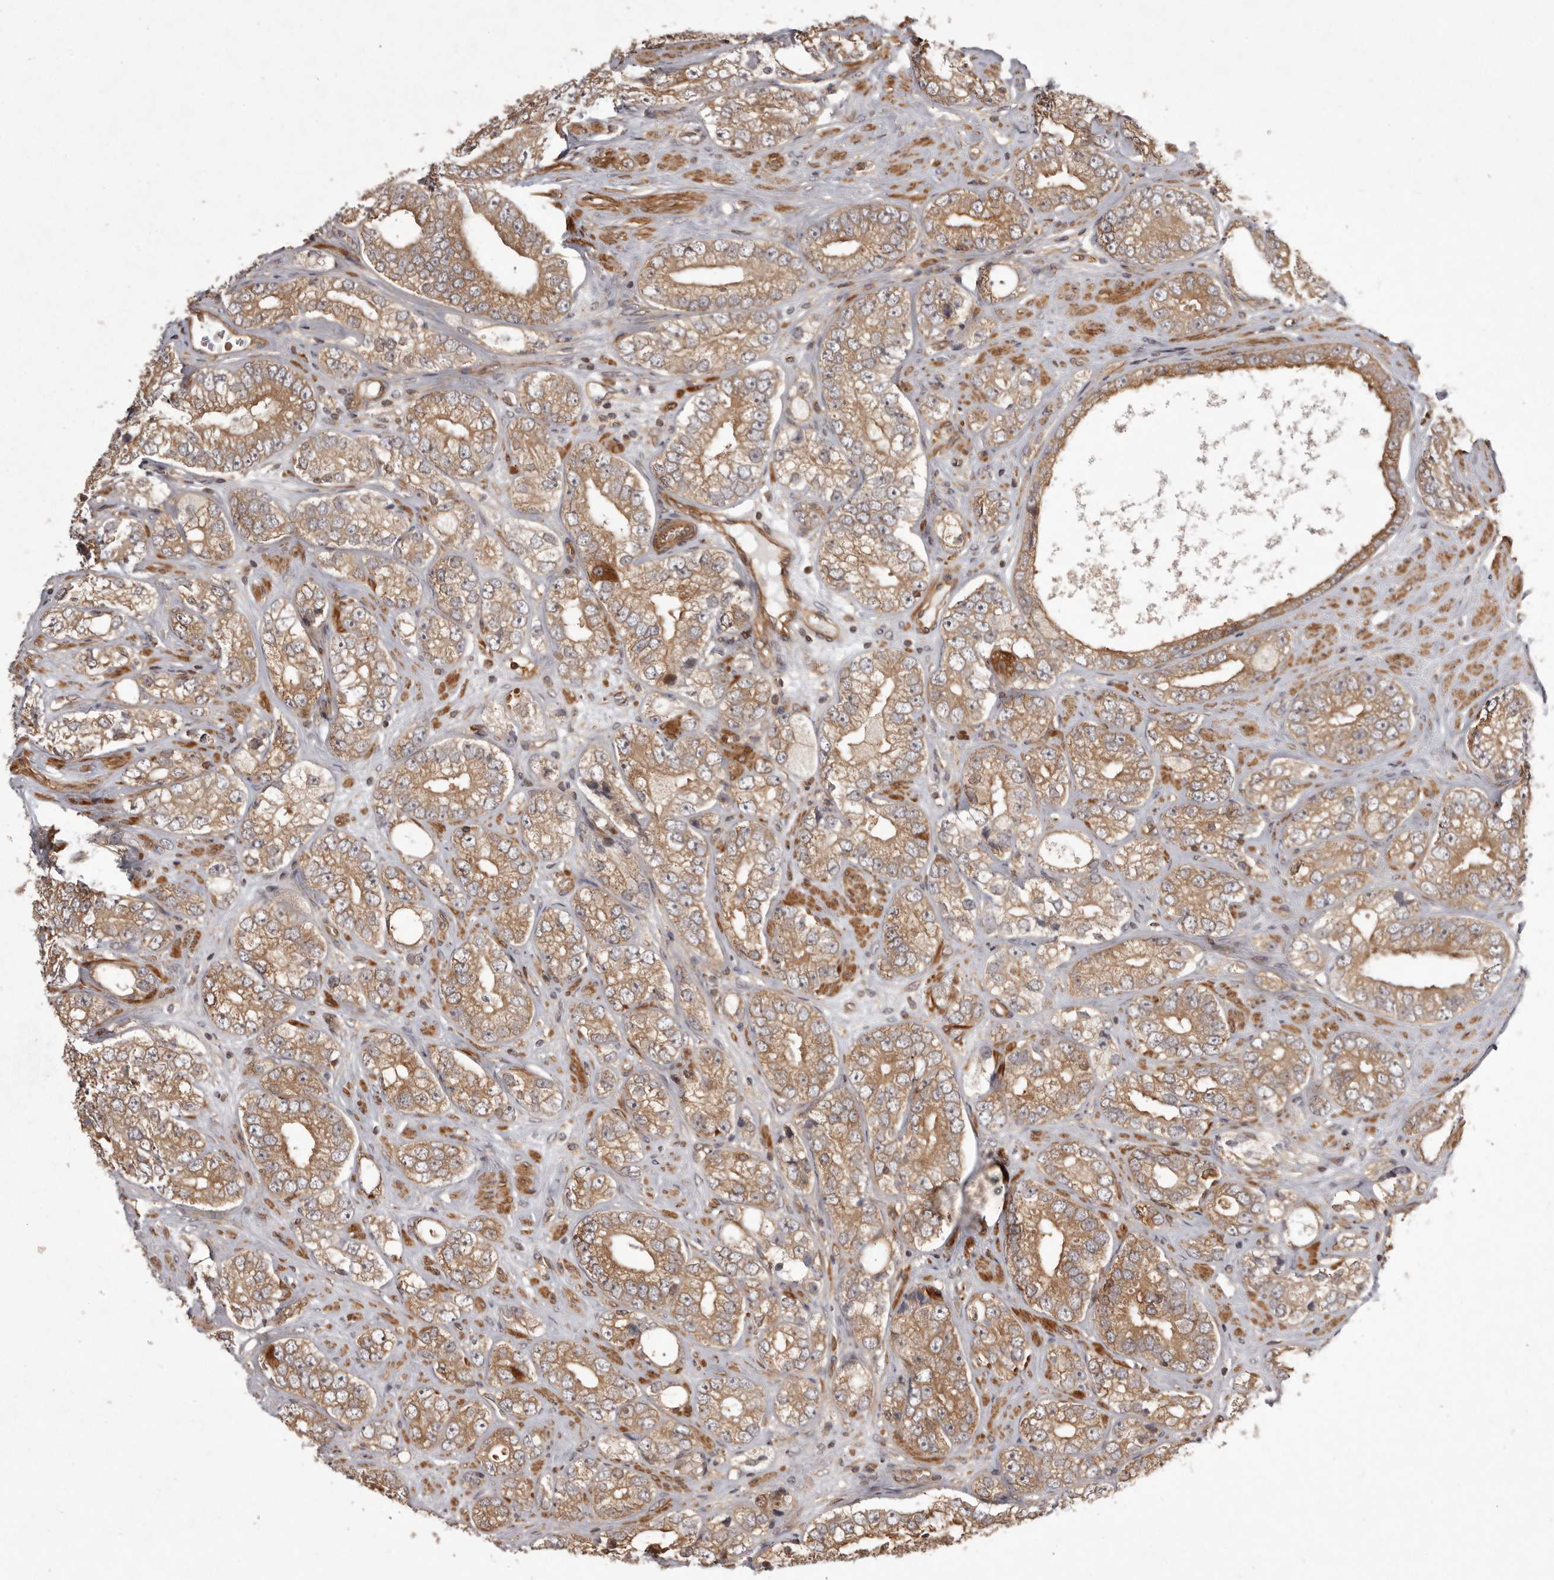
{"staining": {"intensity": "moderate", "quantity": ">75%", "location": "cytoplasmic/membranous"}, "tissue": "prostate cancer", "cell_type": "Tumor cells", "image_type": "cancer", "snomed": [{"axis": "morphology", "description": "Adenocarcinoma, High grade"}, {"axis": "topography", "description": "Prostate"}], "caption": "Prostate cancer stained with a brown dye exhibits moderate cytoplasmic/membranous positive staining in about >75% of tumor cells.", "gene": "NFKBIA", "patient": {"sex": "male", "age": 56}}